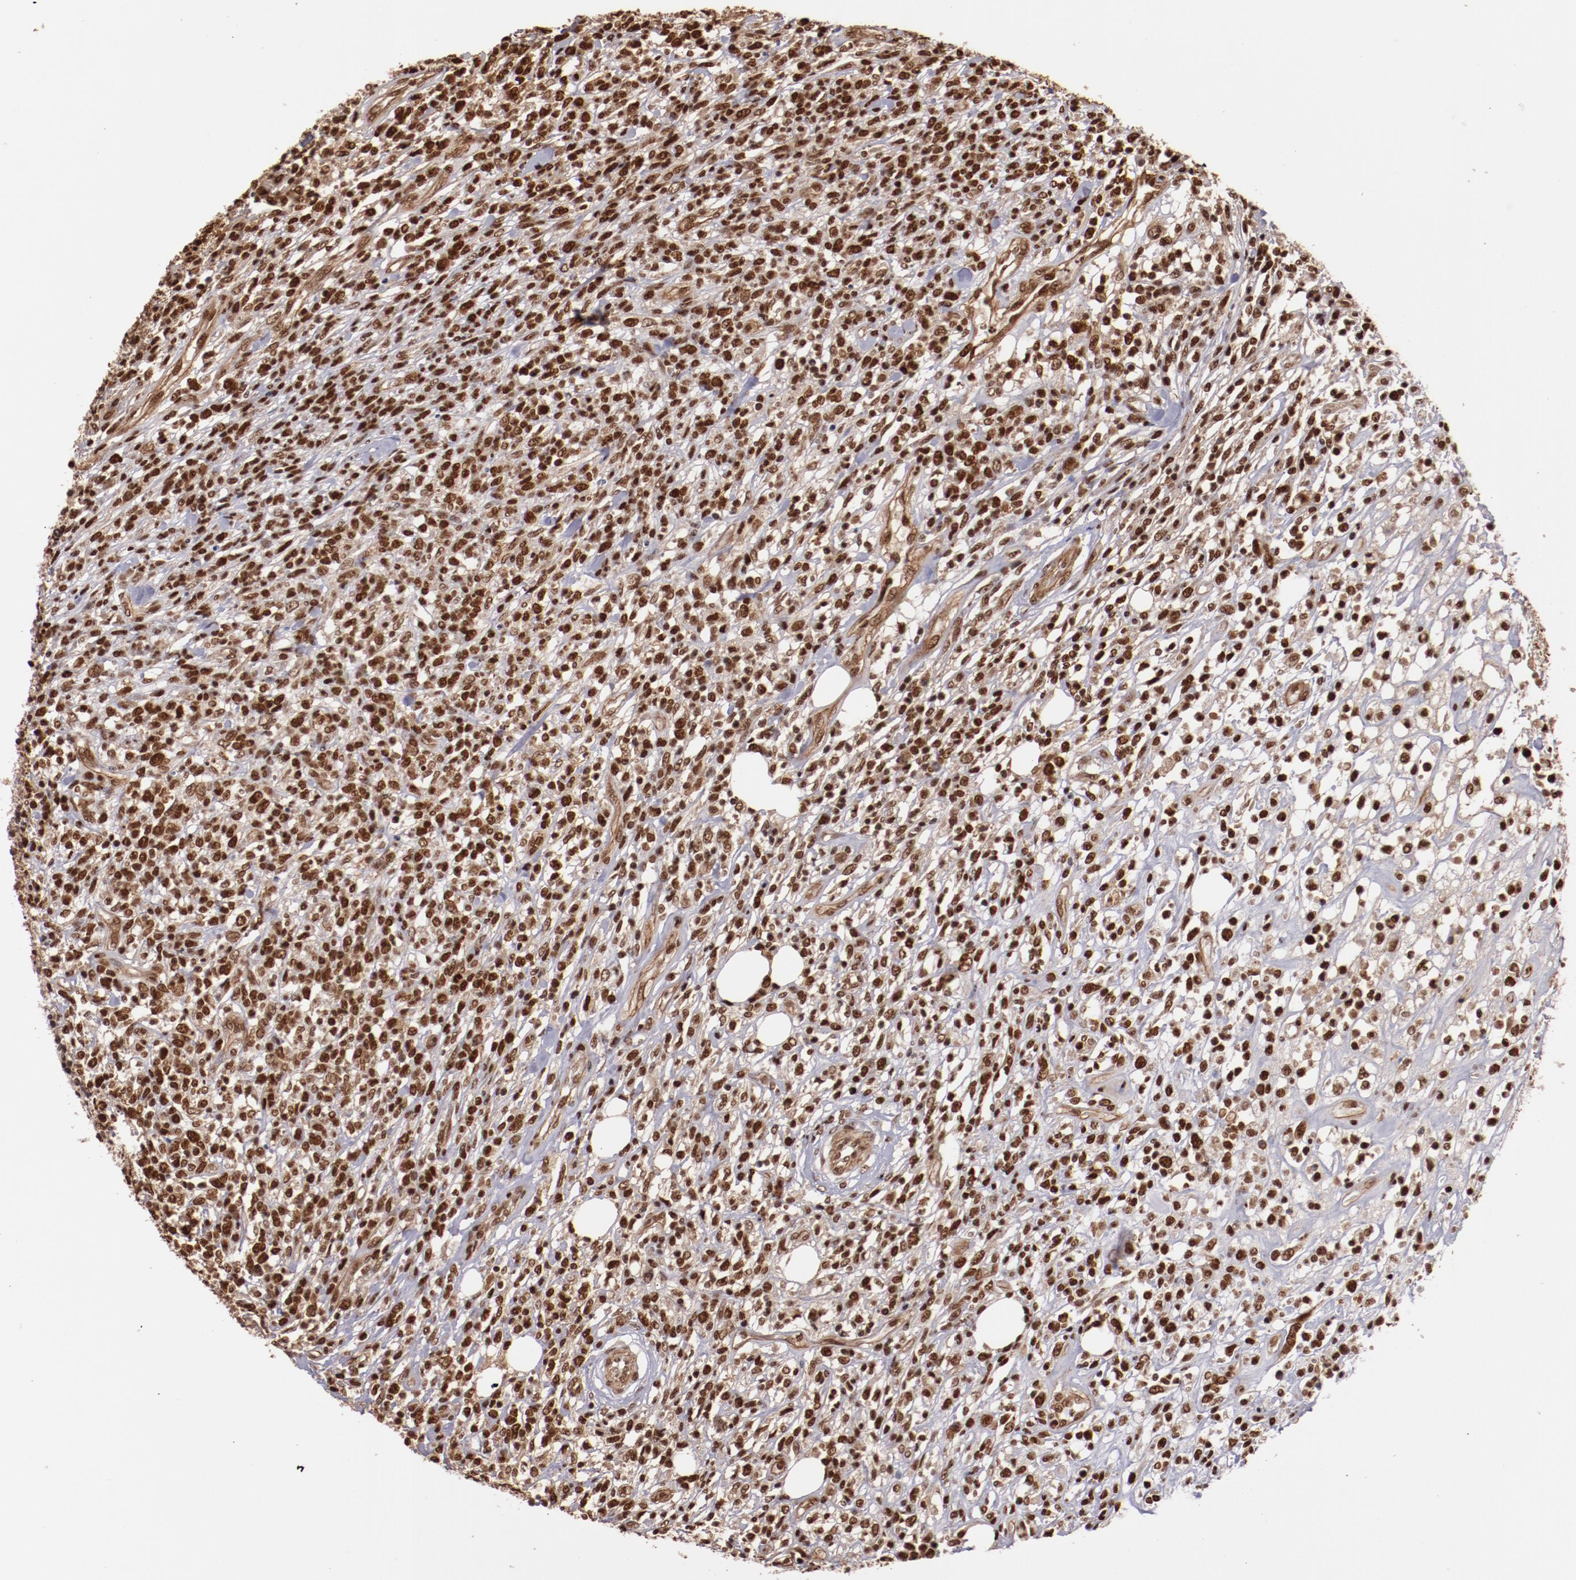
{"staining": {"intensity": "strong", "quantity": ">75%", "location": "nuclear"}, "tissue": "lymphoma", "cell_type": "Tumor cells", "image_type": "cancer", "snomed": [{"axis": "morphology", "description": "Malignant lymphoma, non-Hodgkin's type, High grade"}, {"axis": "topography", "description": "Lymph node"}], "caption": "Human lymphoma stained with a brown dye shows strong nuclear positive positivity in about >75% of tumor cells.", "gene": "STAG2", "patient": {"sex": "female", "age": 73}}